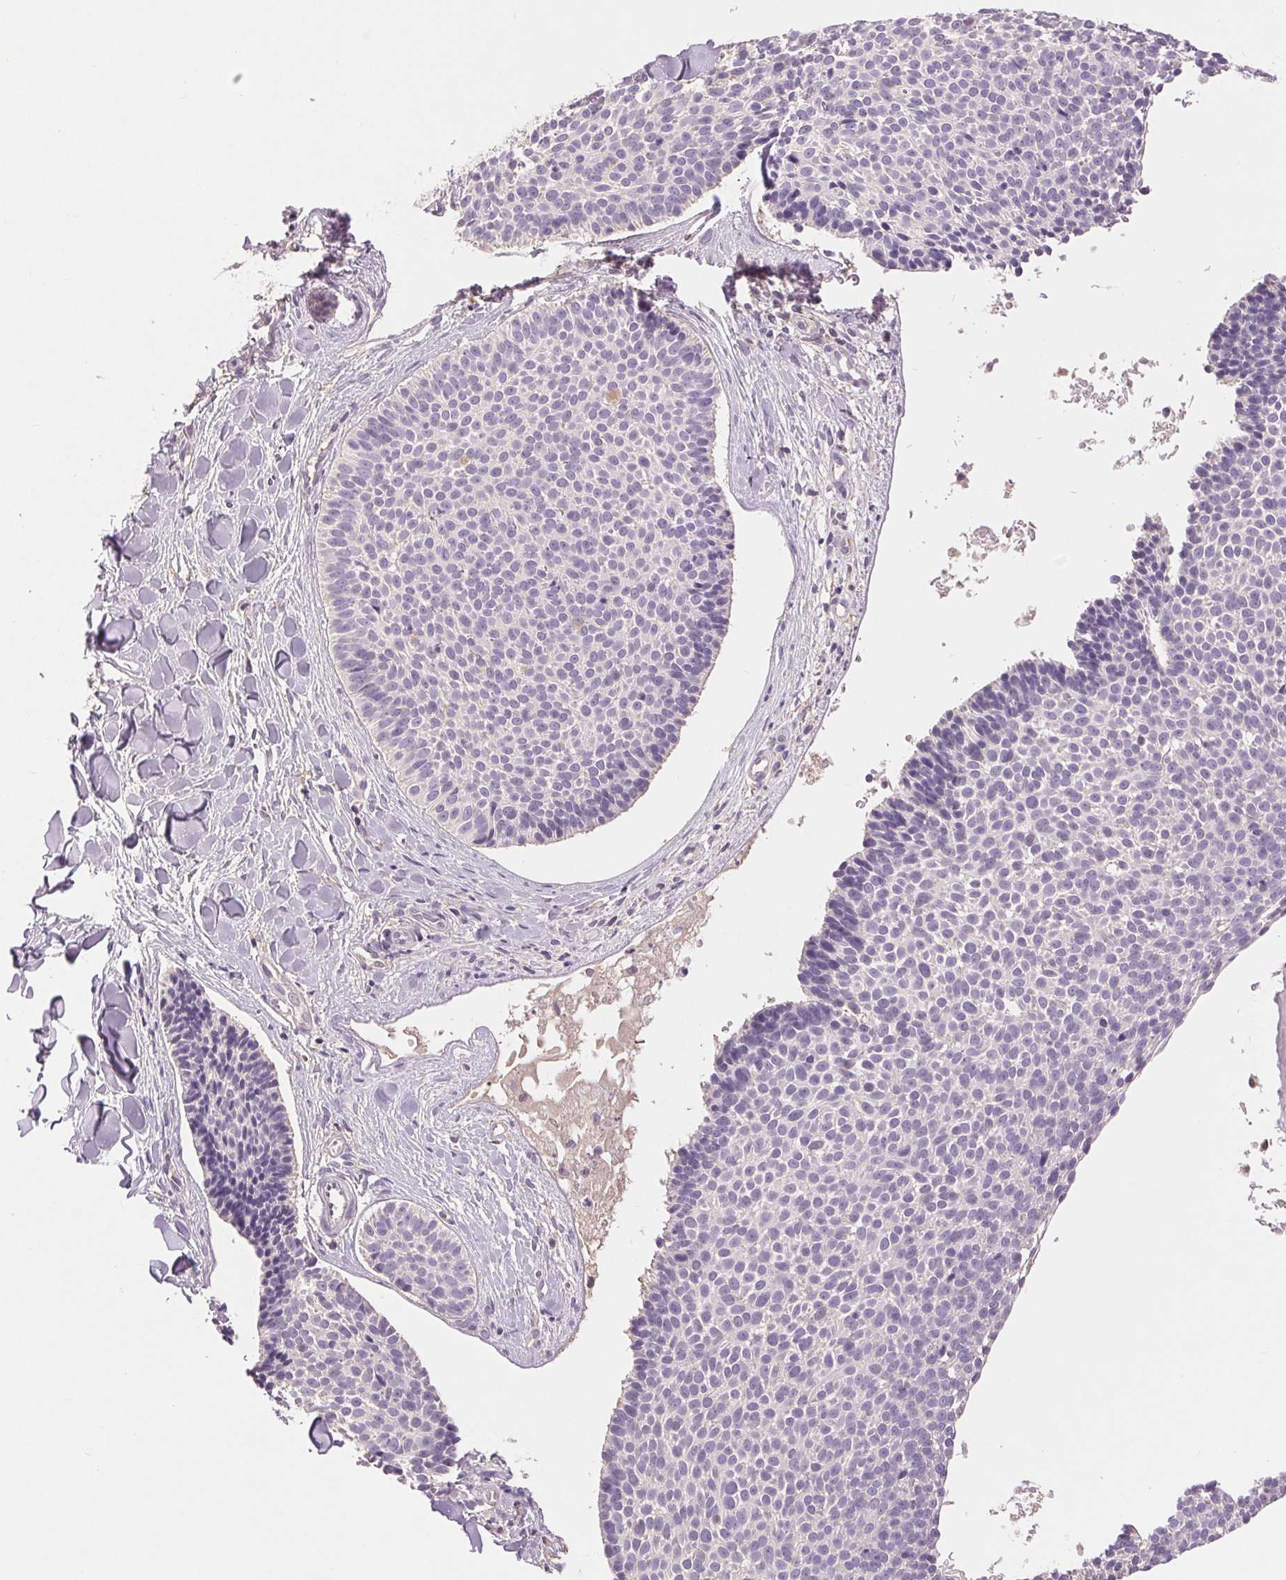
{"staining": {"intensity": "negative", "quantity": "none", "location": "none"}, "tissue": "skin cancer", "cell_type": "Tumor cells", "image_type": "cancer", "snomed": [{"axis": "morphology", "description": "Basal cell carcinoma"}, {"axis": "topography", "description": "Skin"}], "caption": "DAB immunohistochemical staining of skin cancer exhibits no significant expression in tumor cells.", "gene": "FXYD4", "patient": {"sex": "male", "age": 82}}